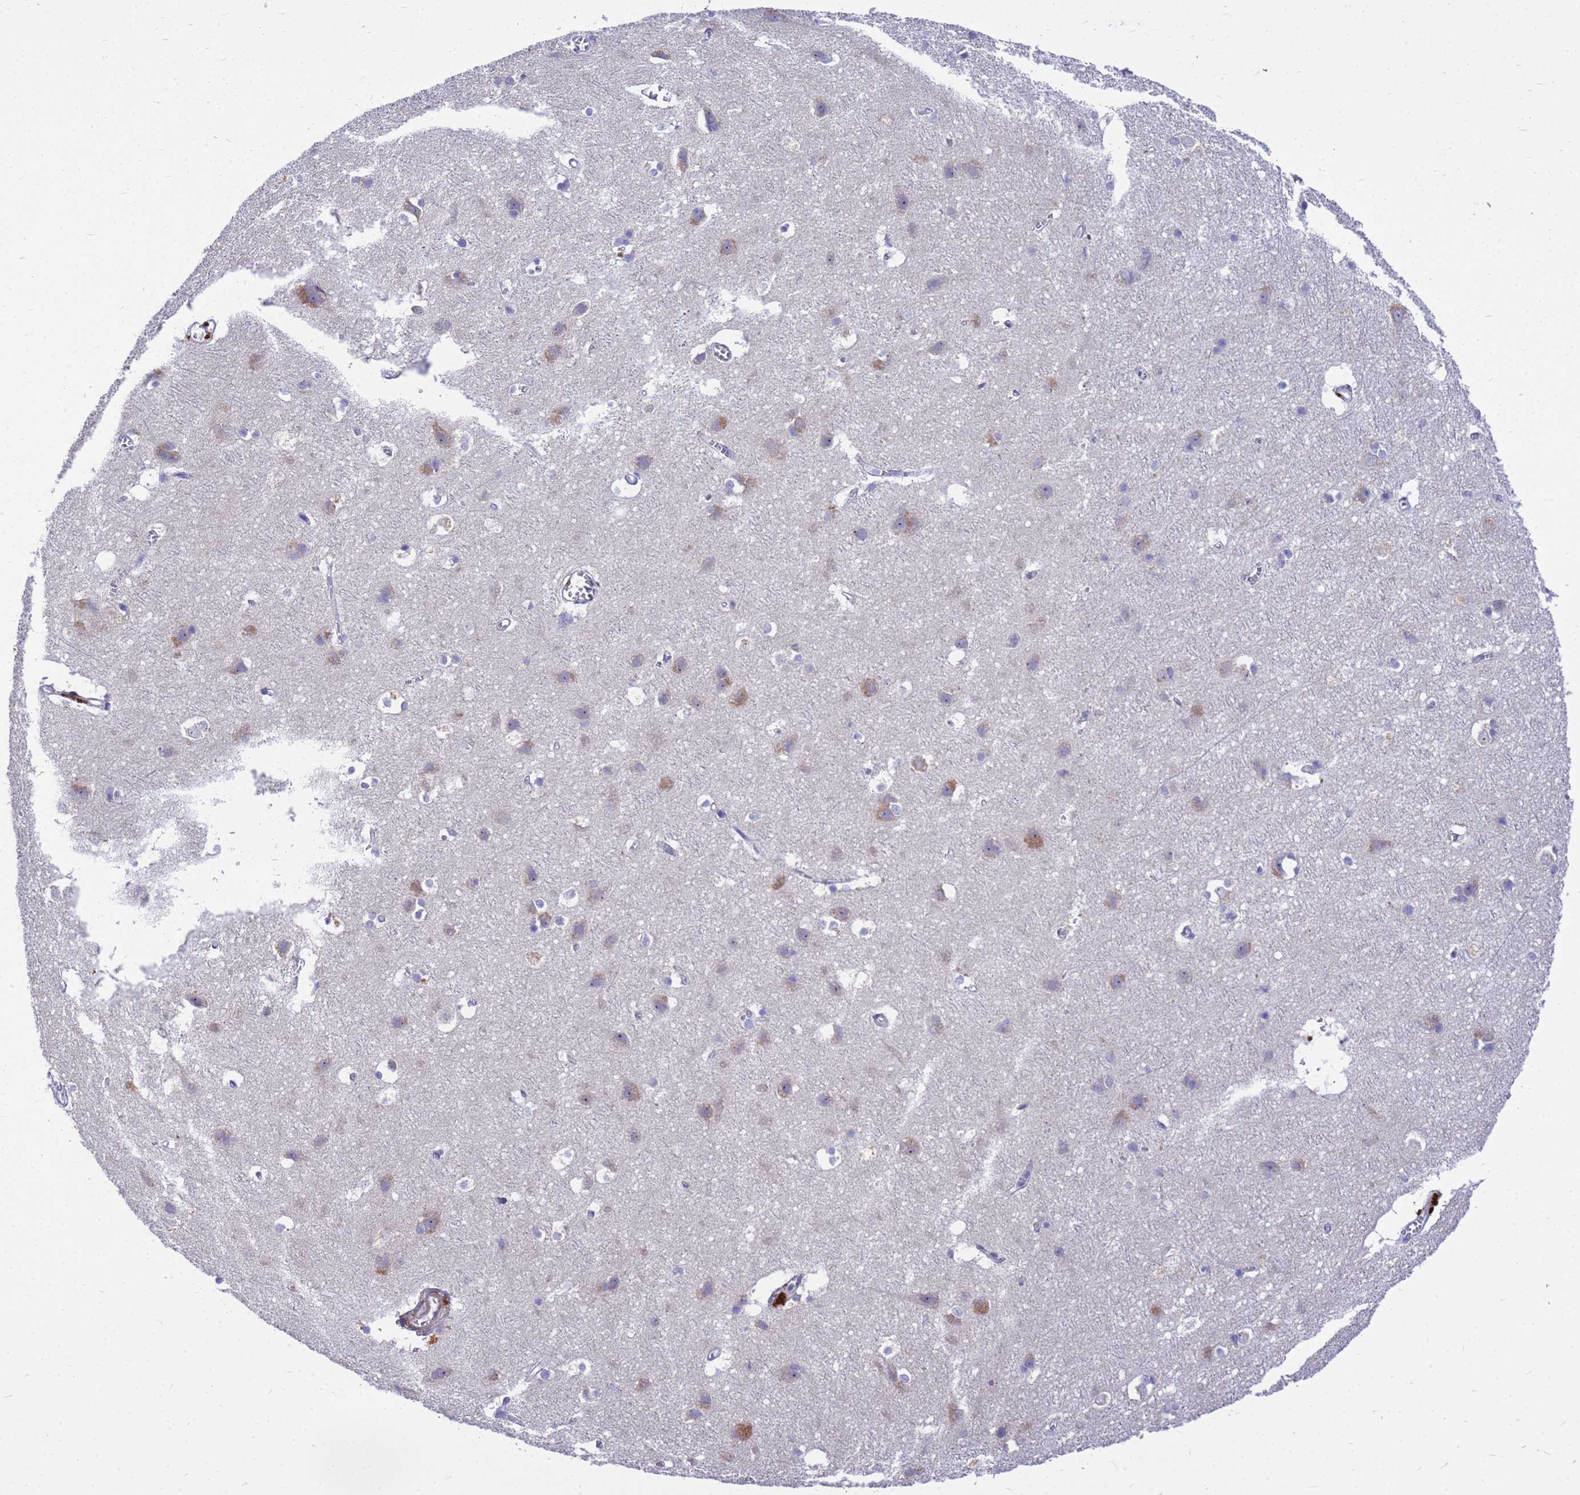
{"staining": {"intensity": "weak", "quantity": "25%-75%", "location": "cytoplasmic/membranous"}, "tissue": "cerebral cortex", "cell_type": "Endothelial cells", "image_type": "normal", "snomed": [{"axis": "morphology", "description": "Normal tissue, NOS"}, {"axis": "topography", "description": "Cerebral cortex"}], "caption": "Weak cytoplasmic/membranous expression for a protein is identified in approximately 25%-75% of endothelial cells of normal cerebral cortex using IHC.", "gene": "POP7", "patient": {"sex": "male", "age": 54}}